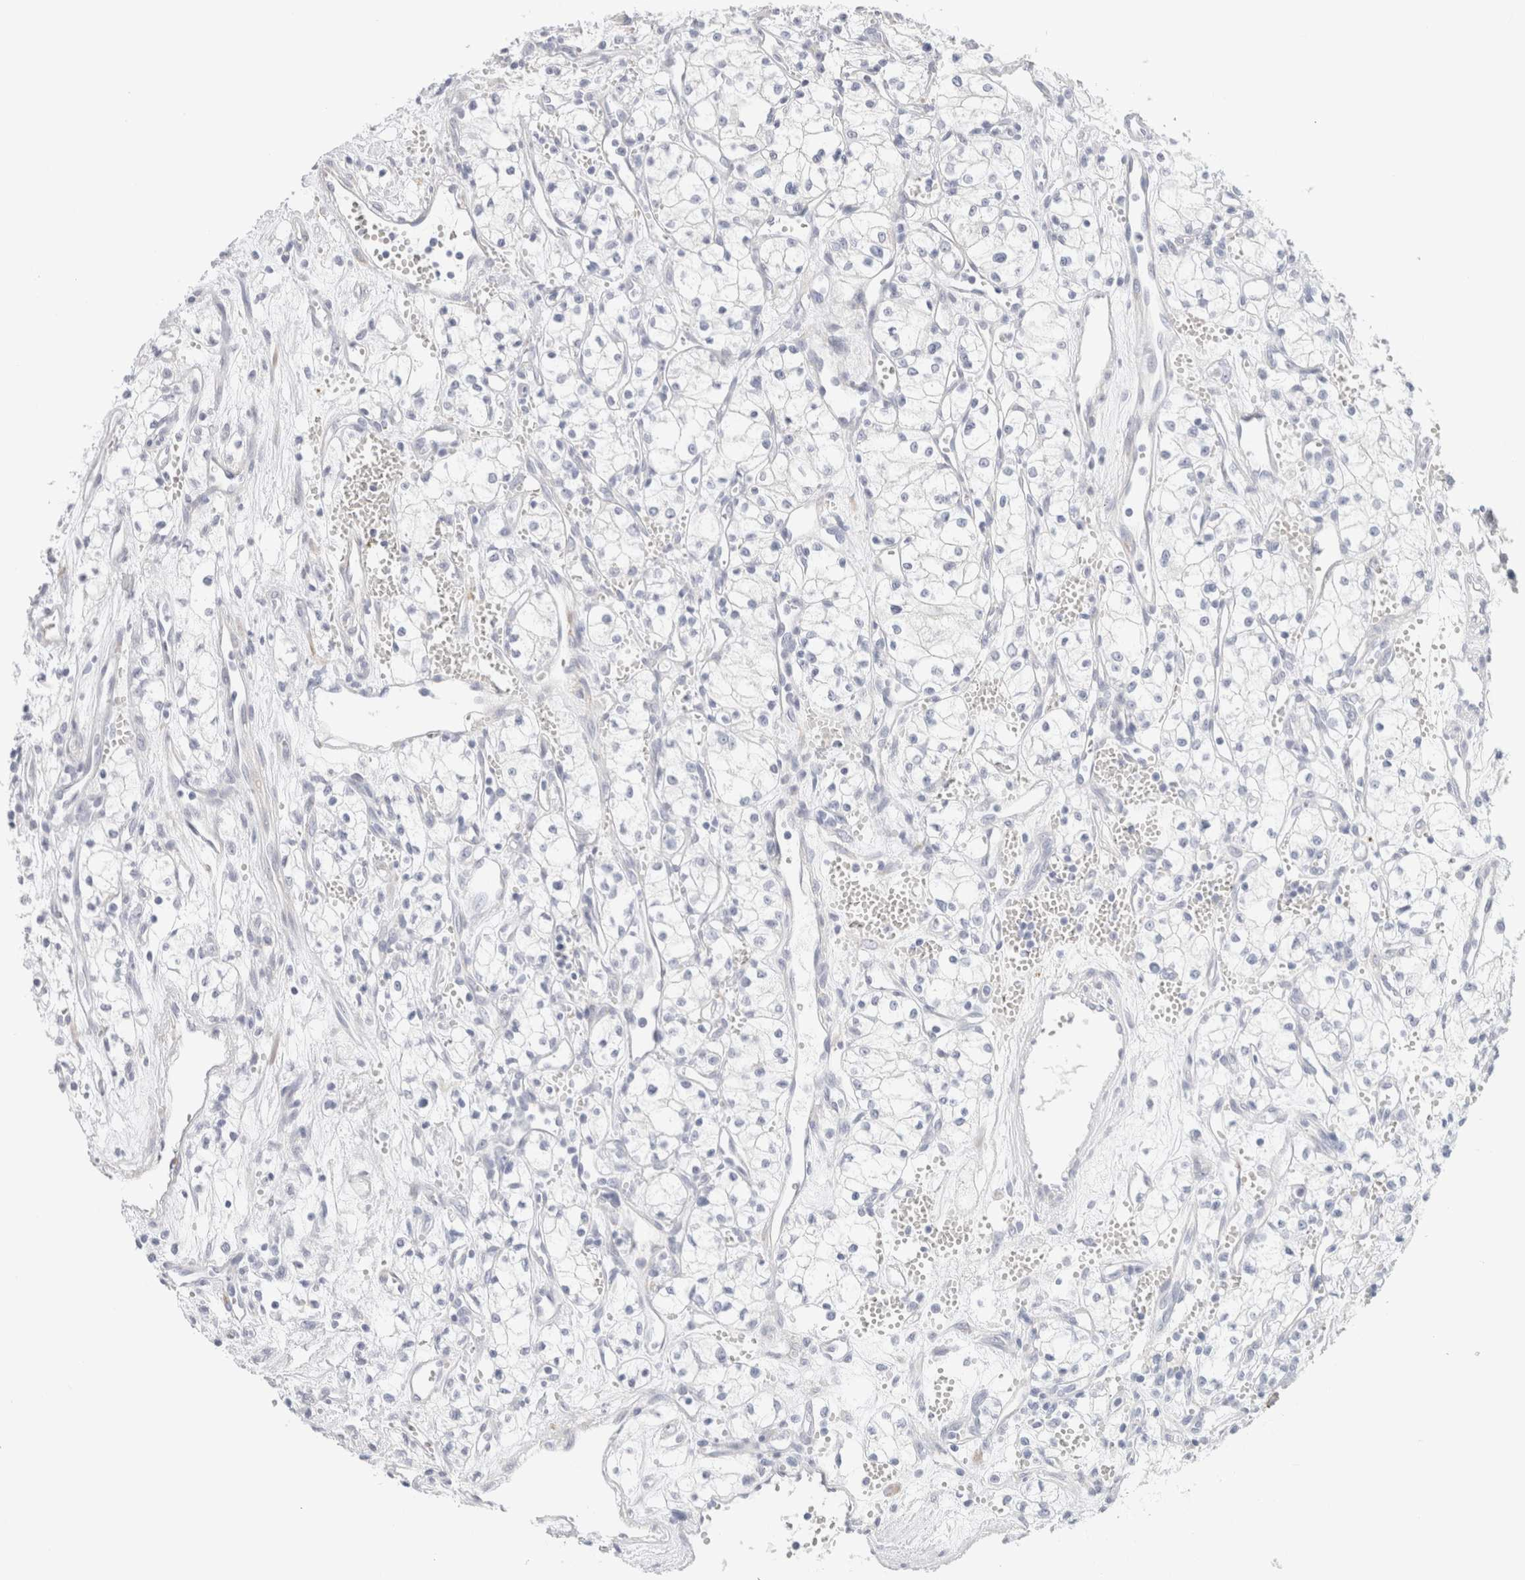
{"staining": {"intensity": "negative", "quantity": "none", "location": "none"}, "tissue": "renal cancer", "cell_type": "Tumor cells", "image_type": "cancer", "snomed": [{"axis": "morphology", "description": "Adenocarcinoma, NOS"}, {"axis": "topography", "description": "Kidney"}], "caption": "An image of renal adenocarcinoma stained for a protein displays no brown staining in tumor cells. (DAB (3,3'-diaminobenzidine) immunohistochemistry, high magnification).", "gene": "RTN4", "patient": {"sex": "male", "age": 59}}